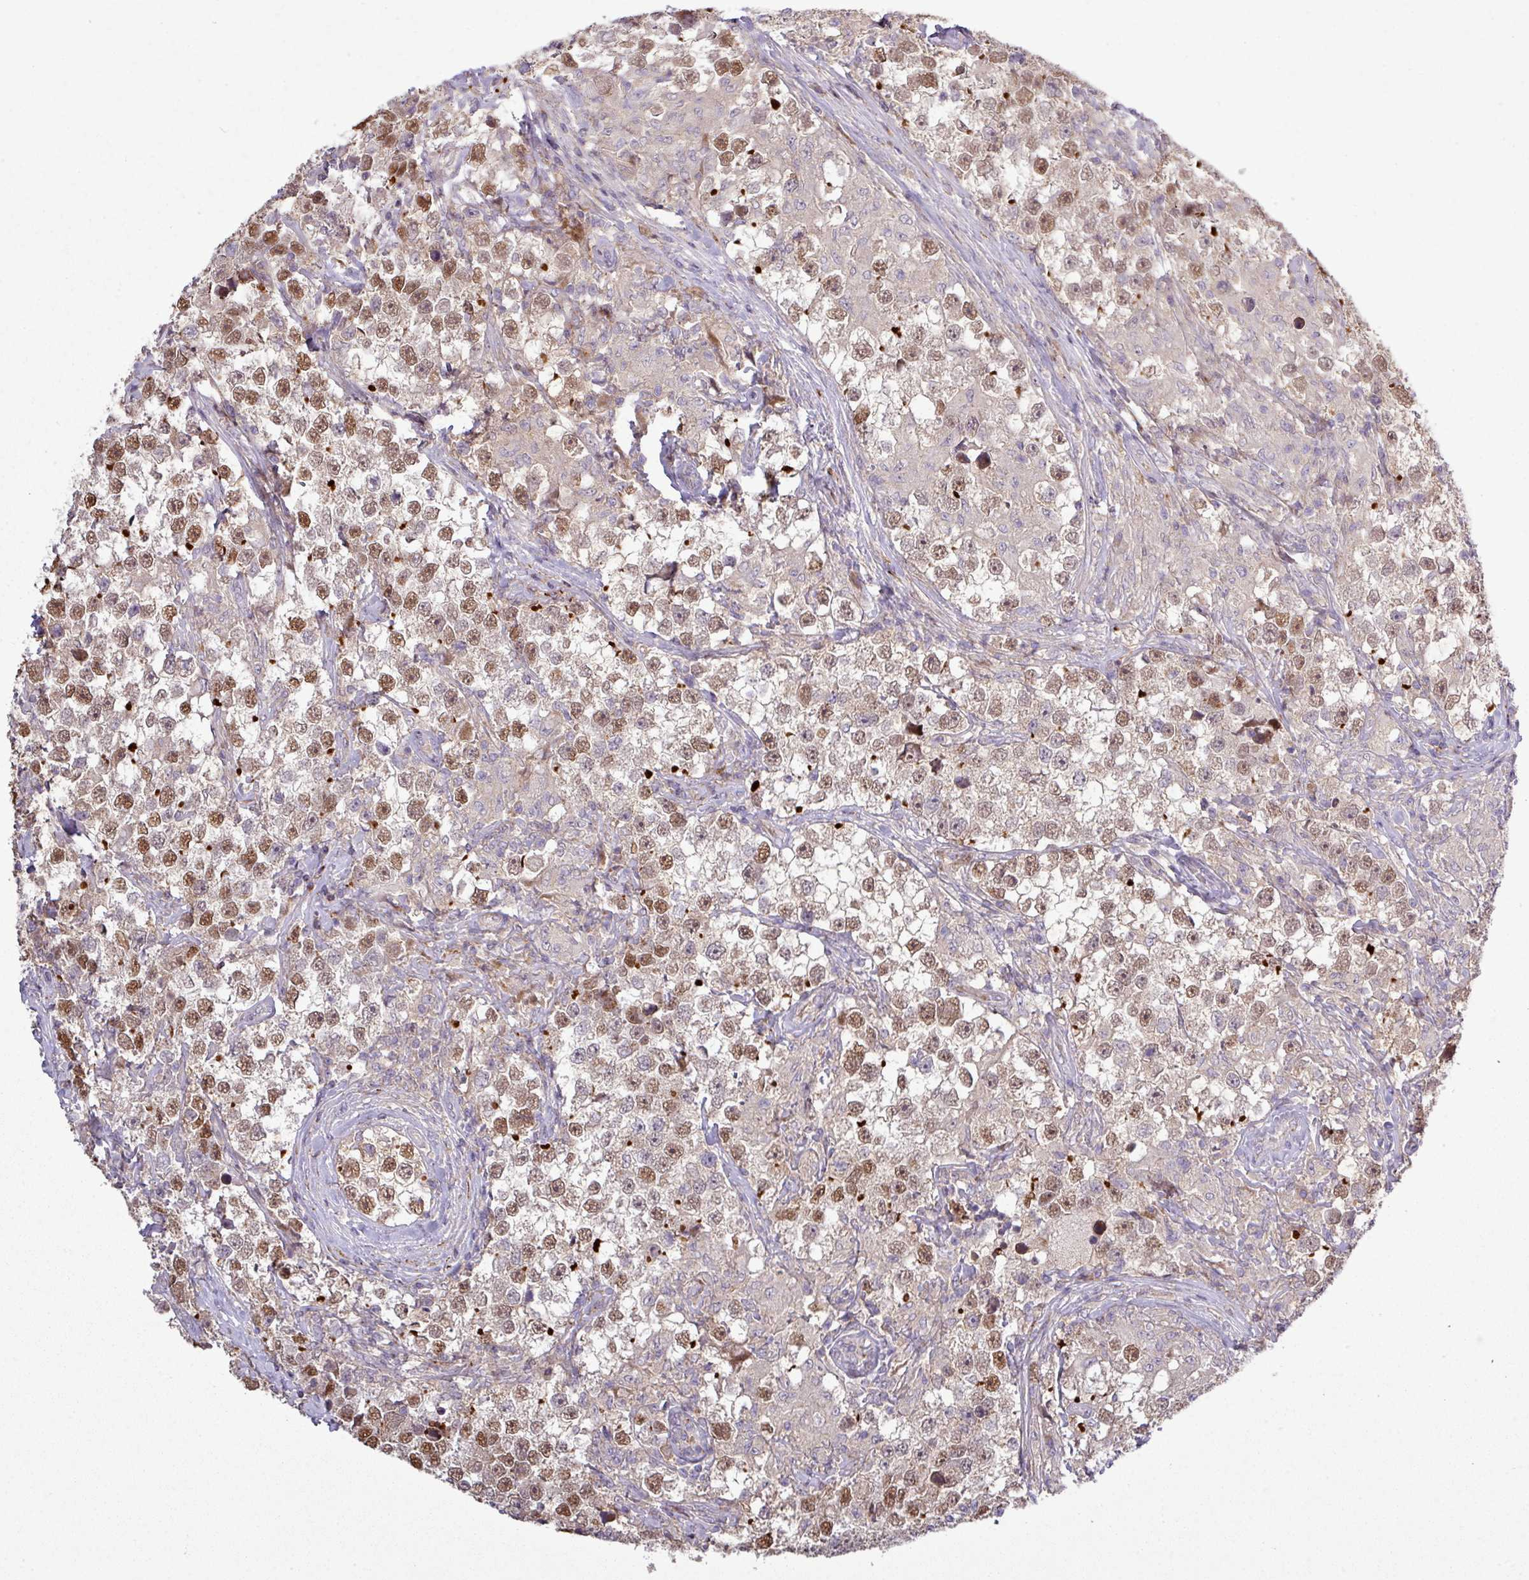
{"staining": {"intensity": "moderate", "quantity": ">75%", "location": "nuclear"}, "tissue": "testis cancer", "cell_type": "Tumor cells", "image_type": "cancer", "snomed": [{"axis": "morphology", "description": "Seminoma, NOS"}, {"axis": "topography", "description": "Testis"}], "caption": "This is an image of IHC staining of testis seminoma, which shows moderate staining in the nuclear of tumor cells.", "gene": "TPRA1", "patient": {"sex": "male", "age": 46}}